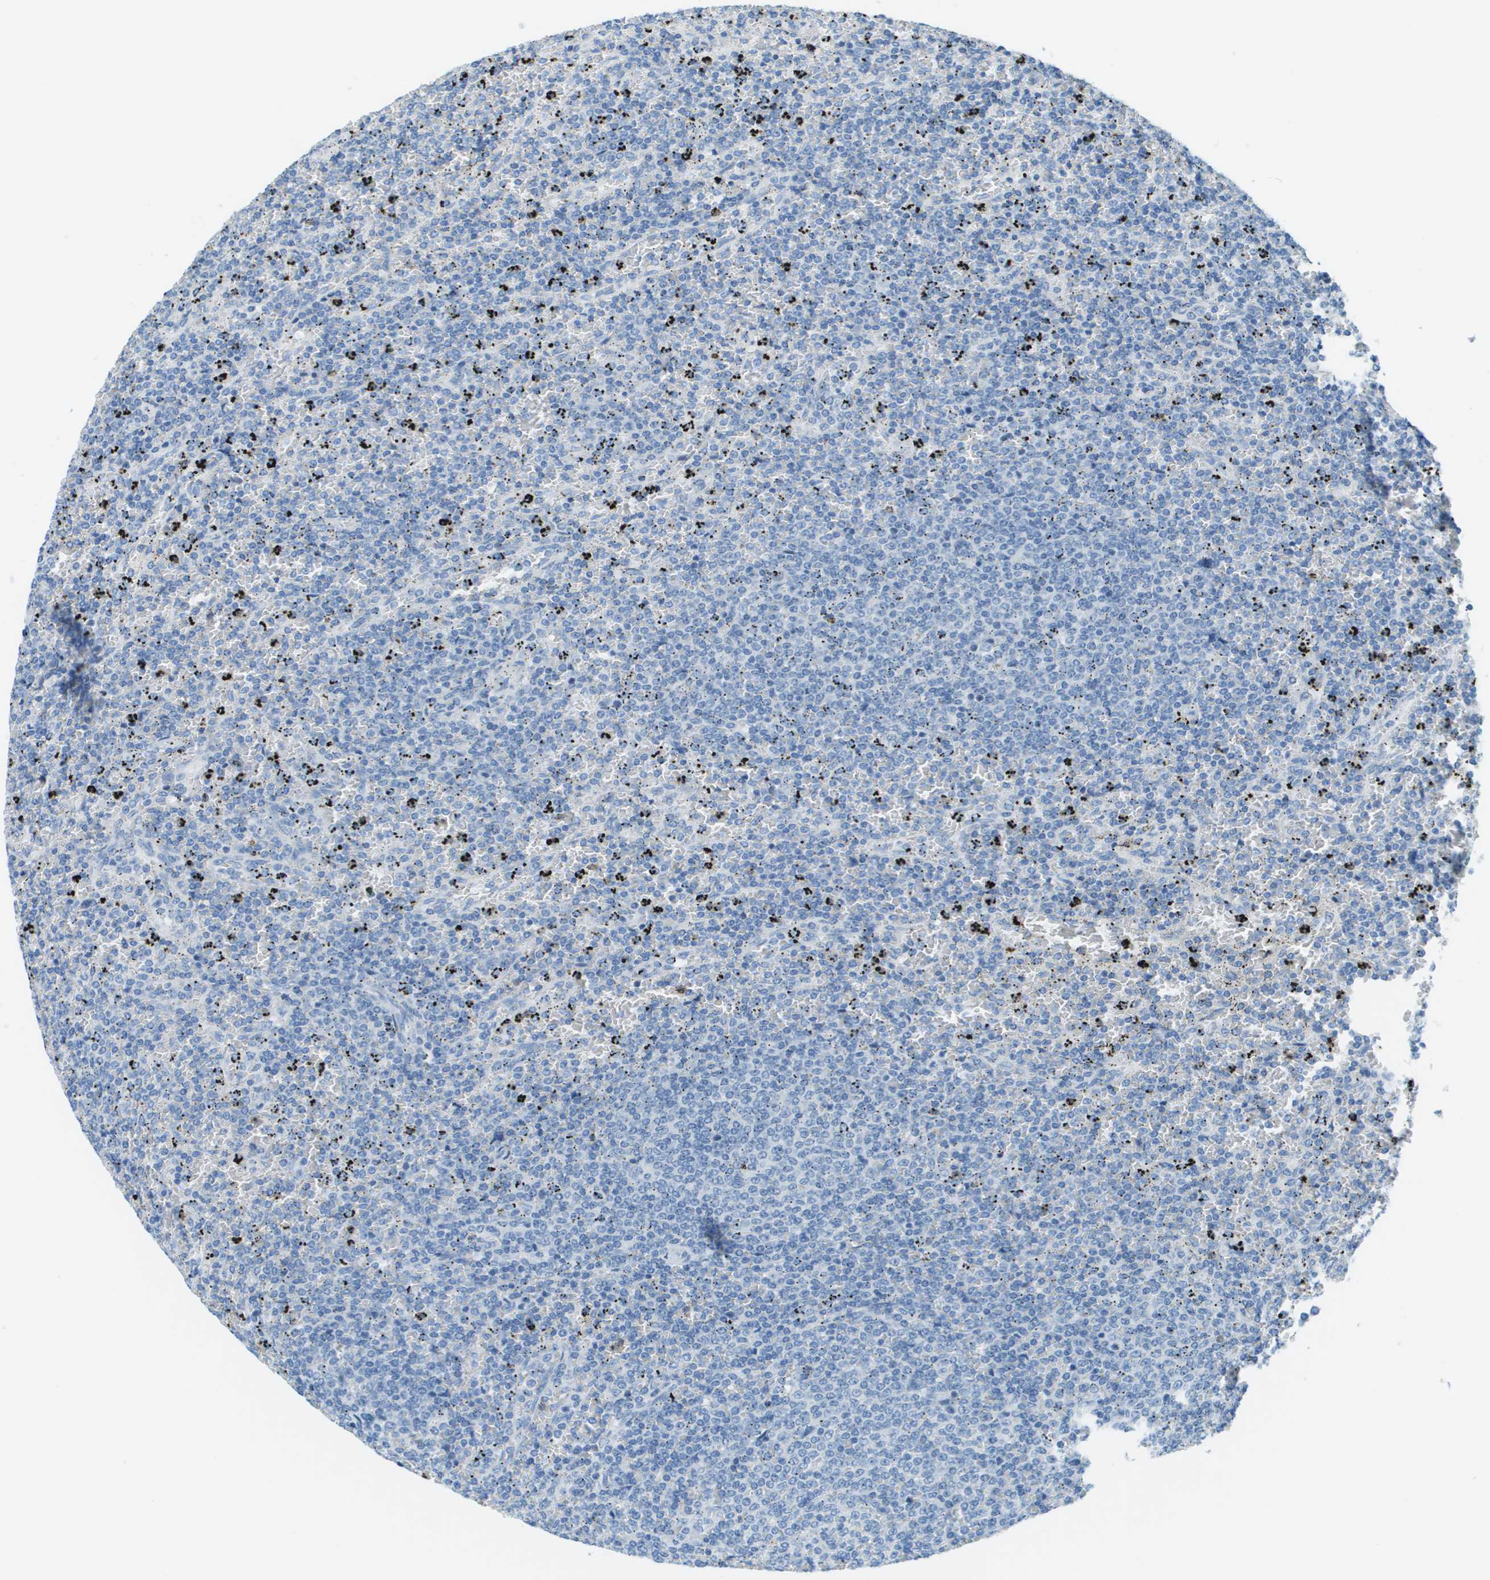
{"staining": {"intensity": "negative", "quantity": "none", "location": "none"}, "tissue": "lymphoma", "cell_type": "Tumor cells", "image_type": "cancer", "snomed": [{"axis": "morphology", "description": "Malignant lymphoma, non-Hodgkin's type, Low grade"}, {"axis": "topography", "description": "Spleen"}], "caption": "Immunohistochemistry (IHC) micrograph of neoplastic tissue: malignant lymphoma, non-Hodgkin's type (low-grade) stained with DAB (3,3'-diaminobenzidine) reveals no significant protein expression in tumor cells.", "gene": "DCN", "patient": {"sex": "female", "age": 77}}